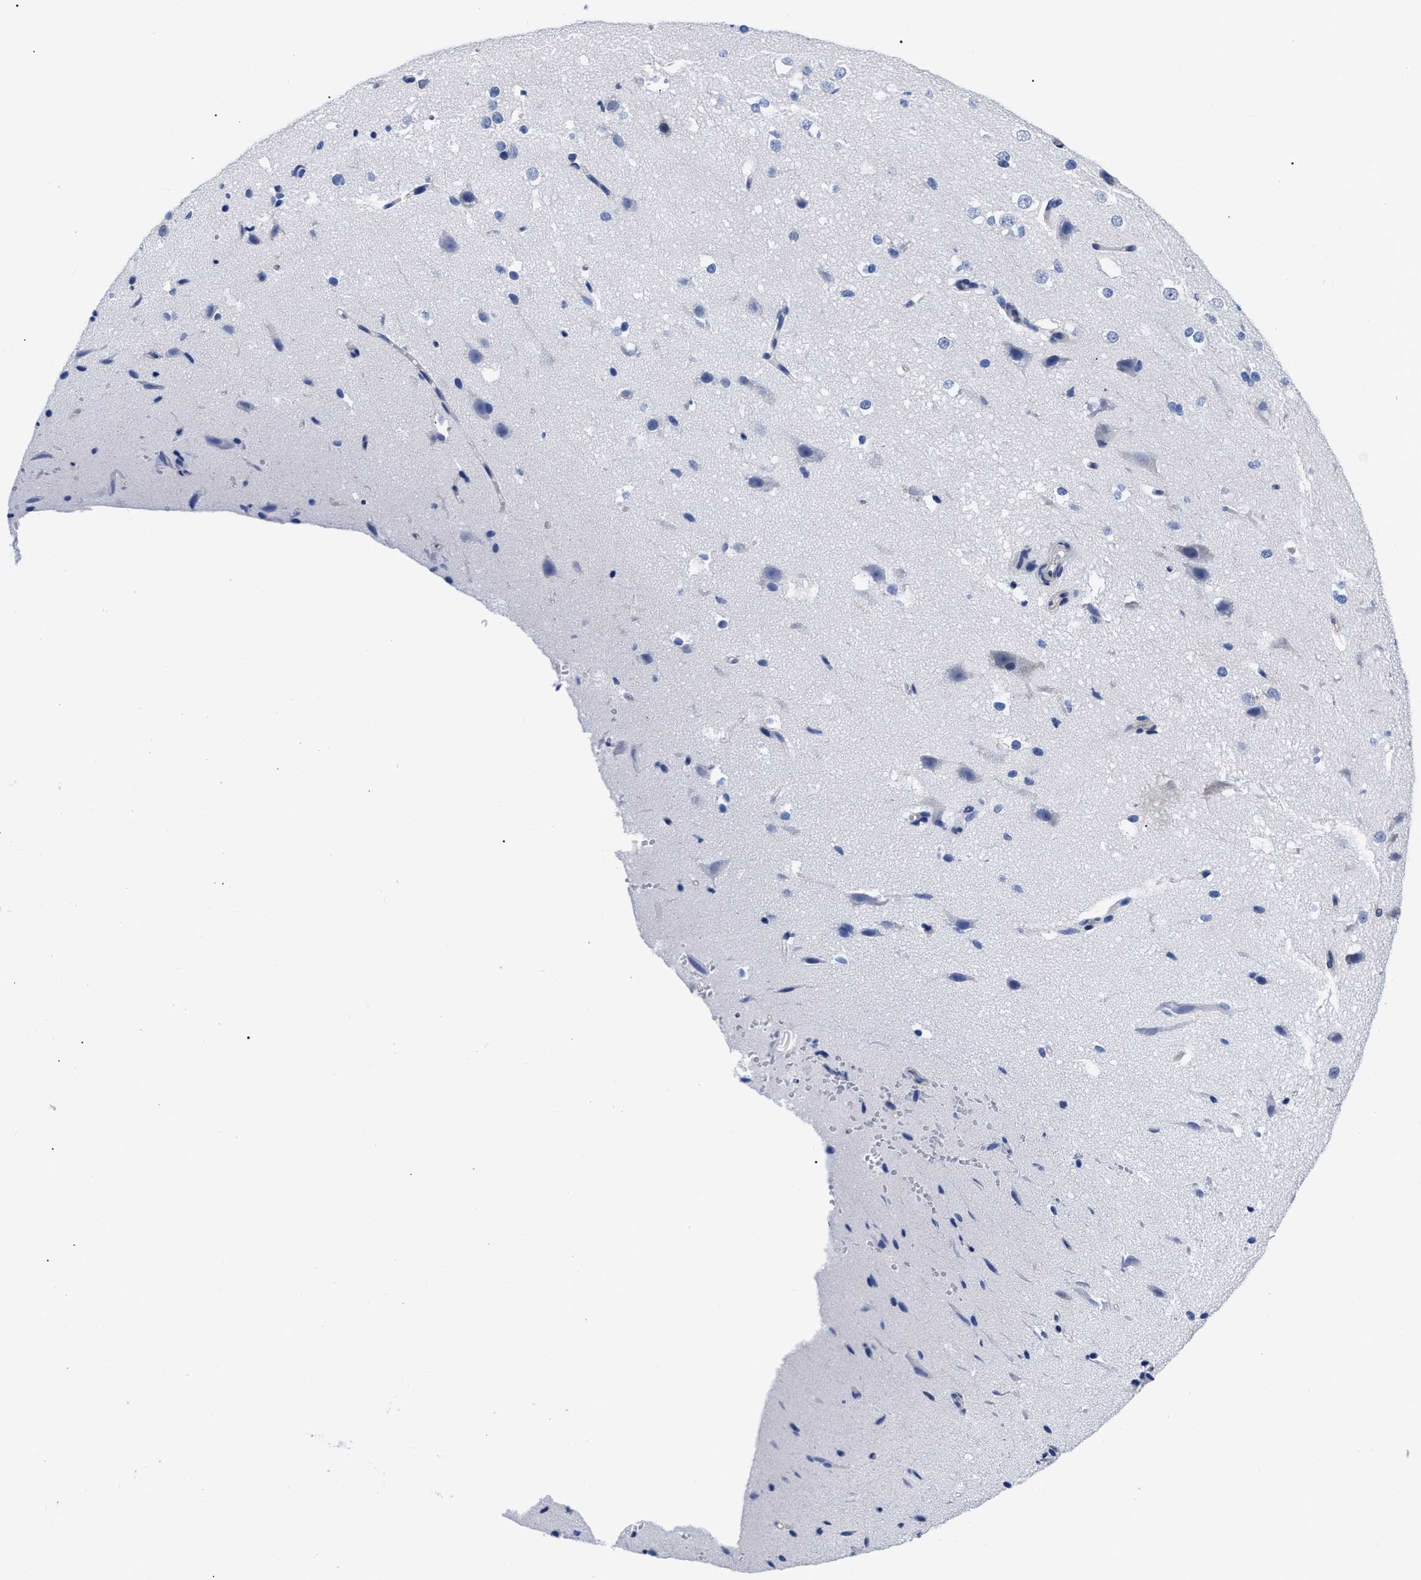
{"staining": {"intensity": "negative", "quantity": "none", "location": "none"}, "tissue": "cerebral cortex", "cell_type": "Endothelial cells", "image_type": "normal", "snomed": [{"axis": "morphology", "description": "Normal tissue, NOS"}, {"axis": "morphology", "description": "Developmental malformation"}, {"axis": "topography", "description": "Cerebral cortex"}], "caption": "Endothelial cells are negative for protein expression in normal human cerebral cortex. (Stains: DAB (3,3'-diaminobenzidine) immunohistochemistry with hematoxylin counter stain, Microscopy: brightfield microscopy at high magnification).", "gene": "IRAG2", "patient": {"sex": "female", "age": 30}}